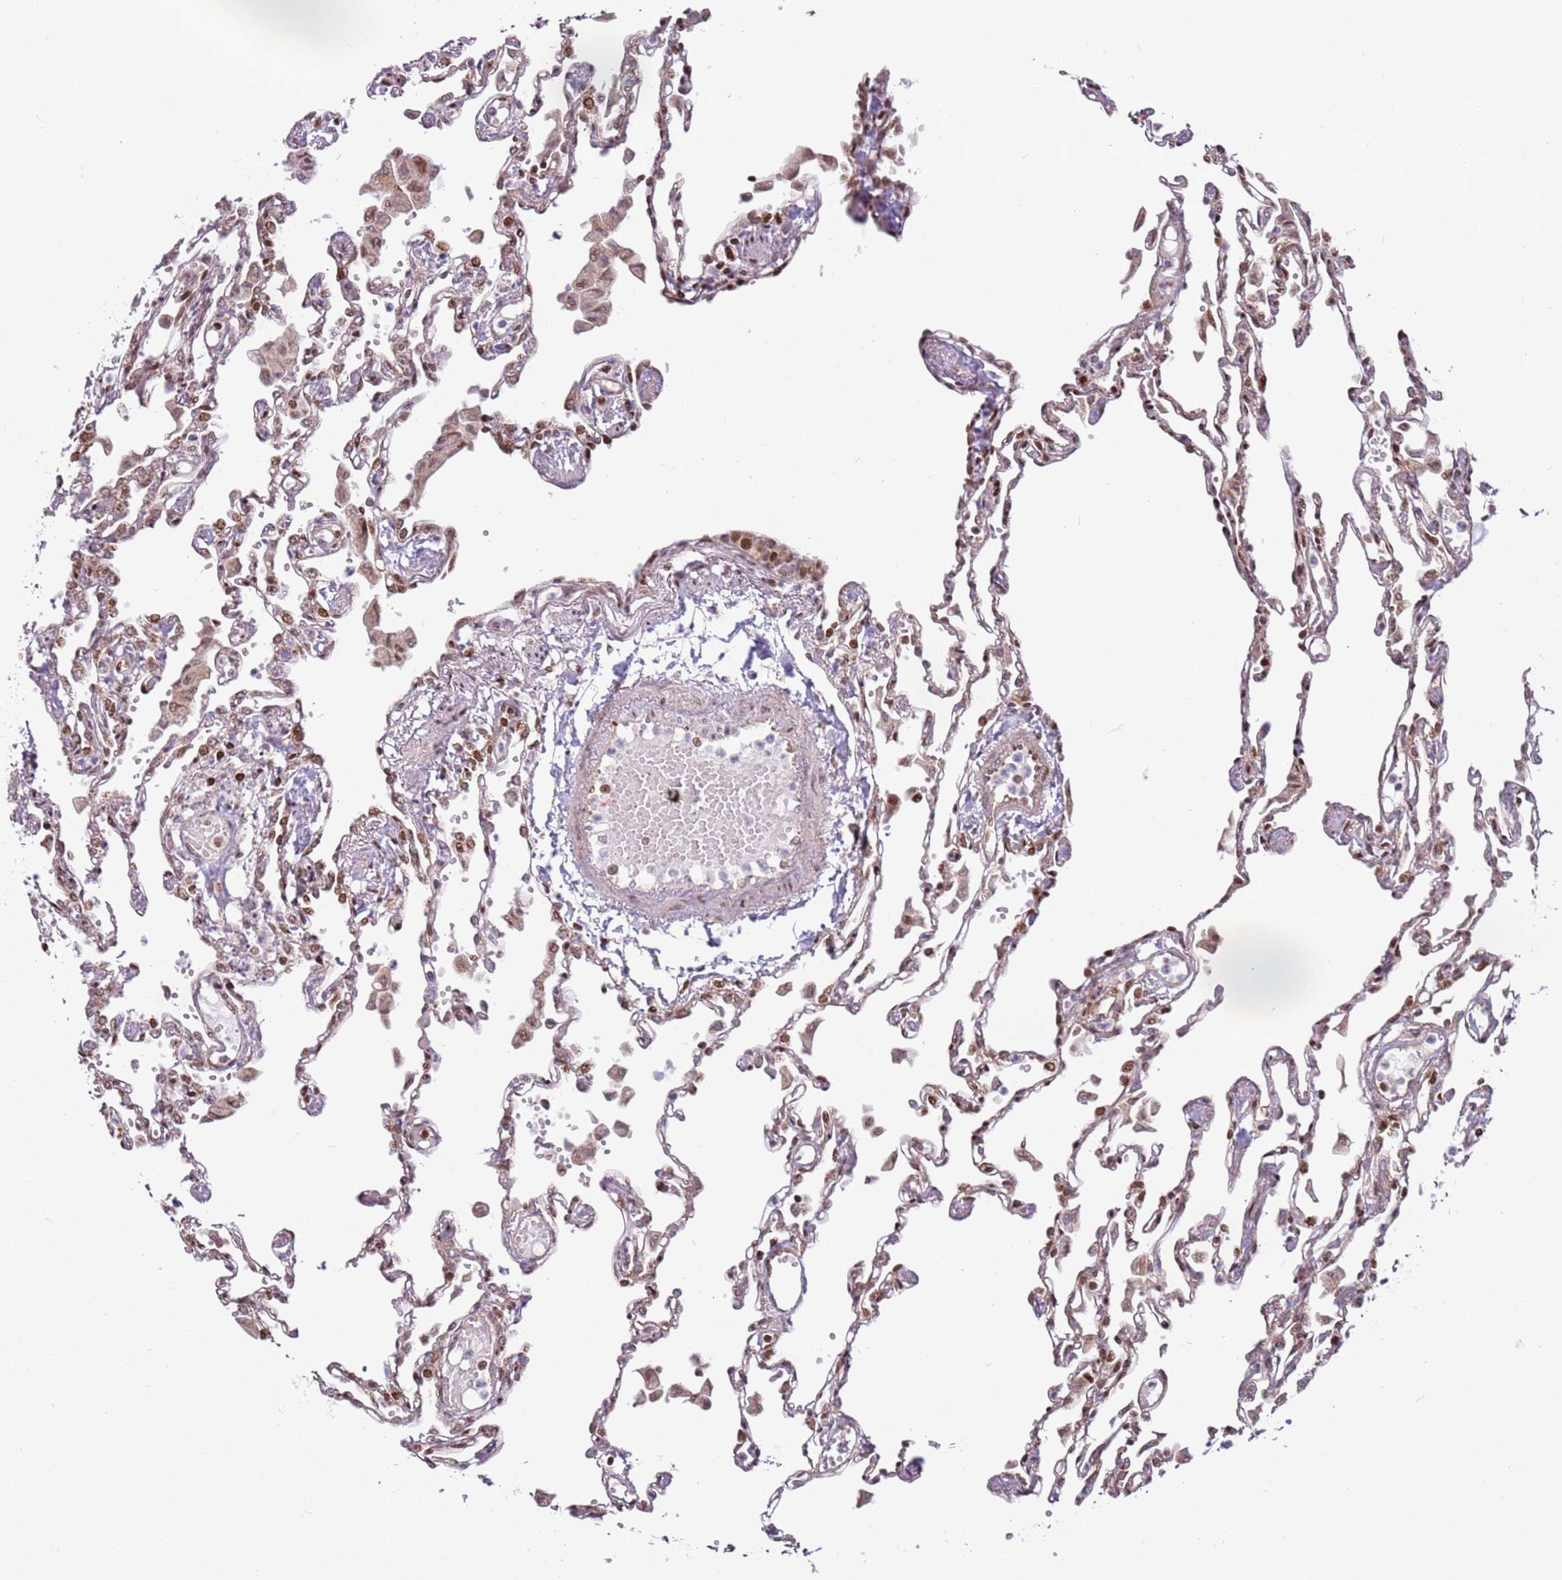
{"staining": {"intensity": "moderate", "quantity": "25%-75%", "location": "nuclear"}, "tissue": "lung", "cell_type": "Alveolar cells", "image_type": "normal", "snomed": [{"axis": "morphology", "description": "Normal tissue, NOS"}, {"axis": "topography", "description": "Bronchus"}, {"axis": "topography", "description": "Lung"}], "caption": "Immunohistochemistry (IHC) of normal human lung demonstrates medium levels of moderate nuclear staining in approximately 25%-75% of alveolar cells.", "gene": "PCTP", "patient": {"sex": "female", "age": 49}}